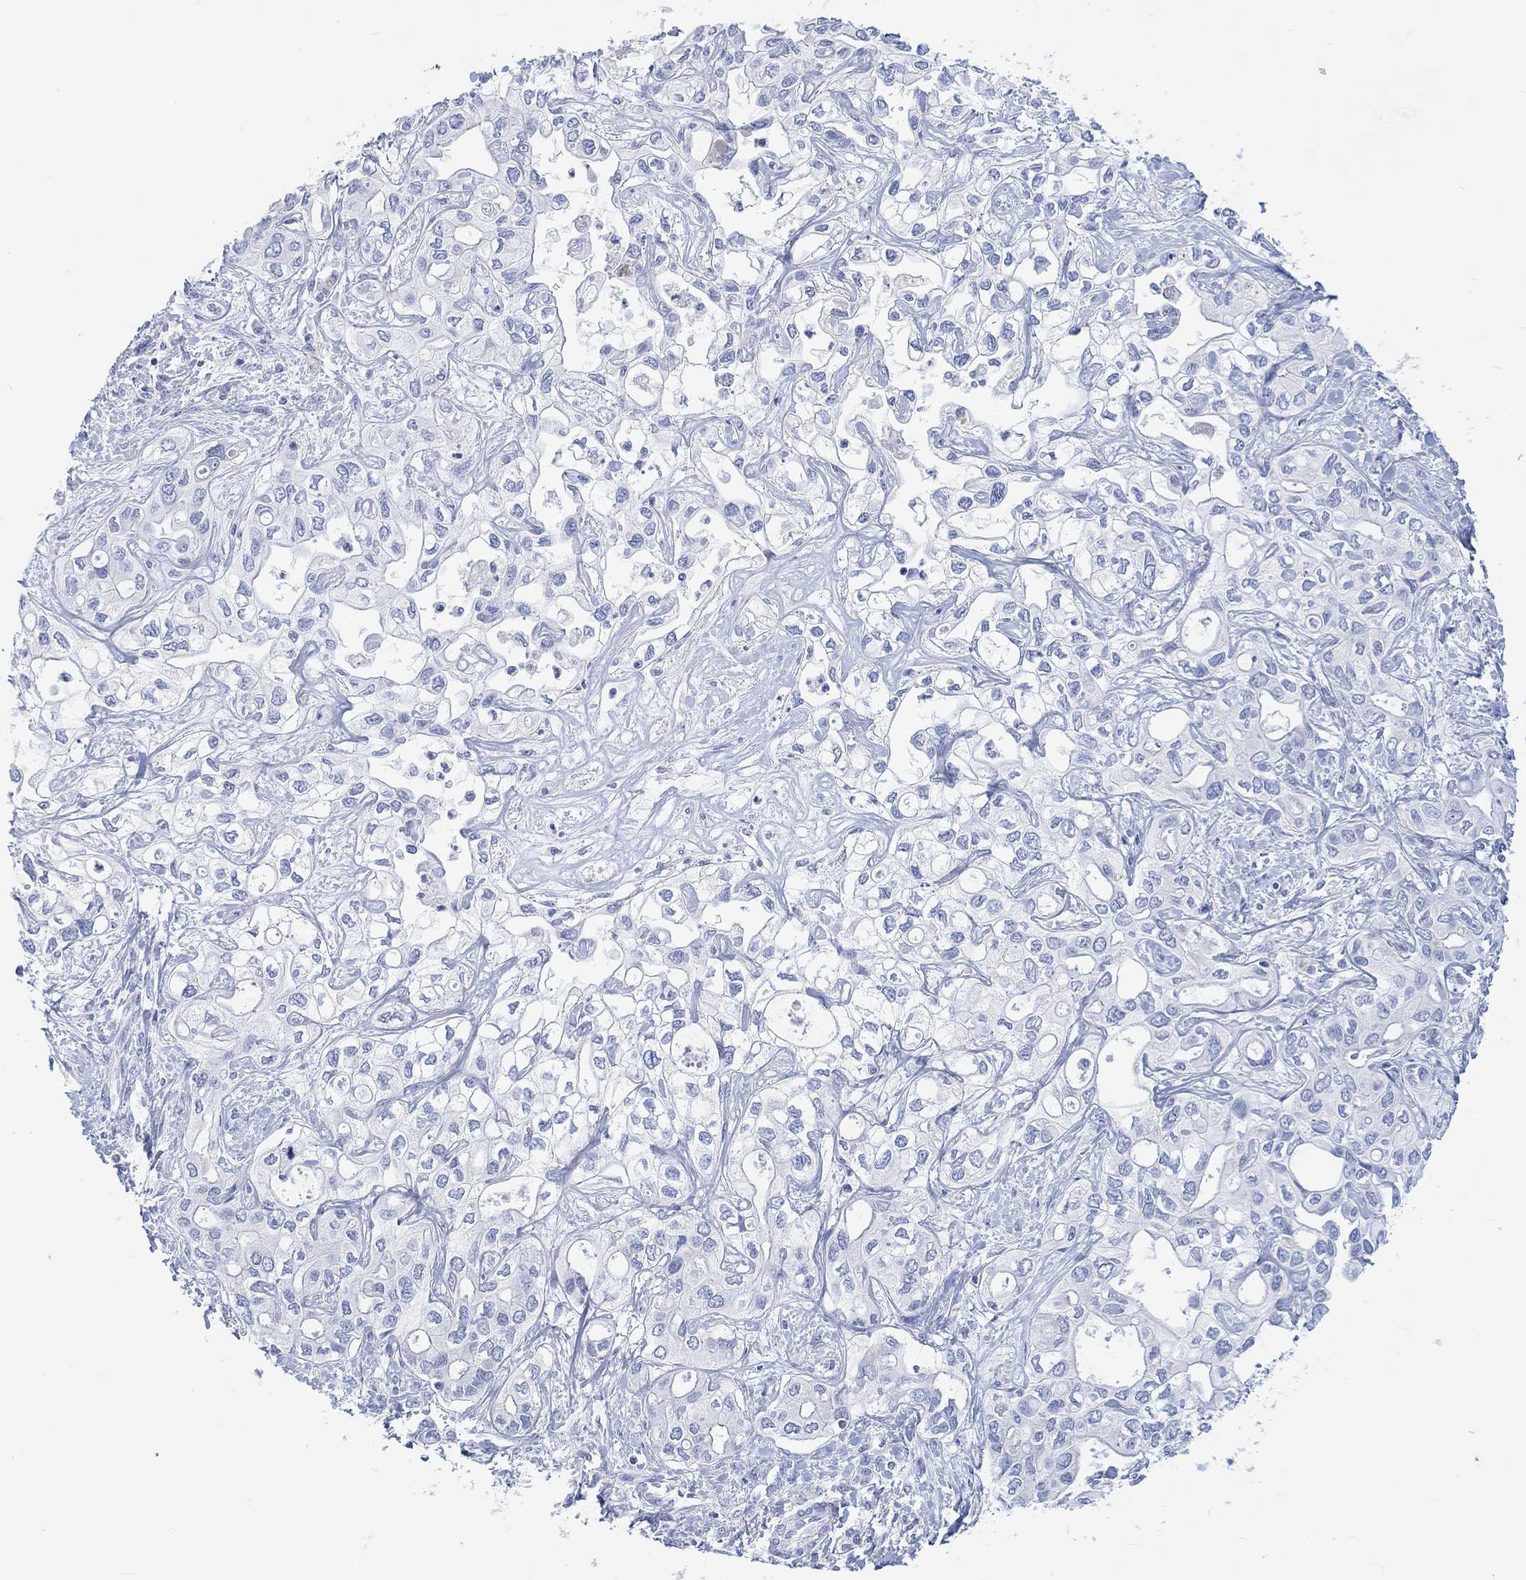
{"staining": {"intensity": "negative", "quantity": "none", "location": "none"}, "tissue": "liver cancer", "cell_type": "Tumor cells", "image_type": "cancer", "snomed": [{"axis": "morphology", "description": "Cholangiocarcinoma"}, {"axis": "topography", "description": "Liver"}], "caption": "A high-resolution micrograph shows immunohistochemistry staining of cholangiocarcinoma (liver), which displays no significant positivity in tumor cells.", "gene": "CALCA", "patient": {"sex": "female", "age": 64}}